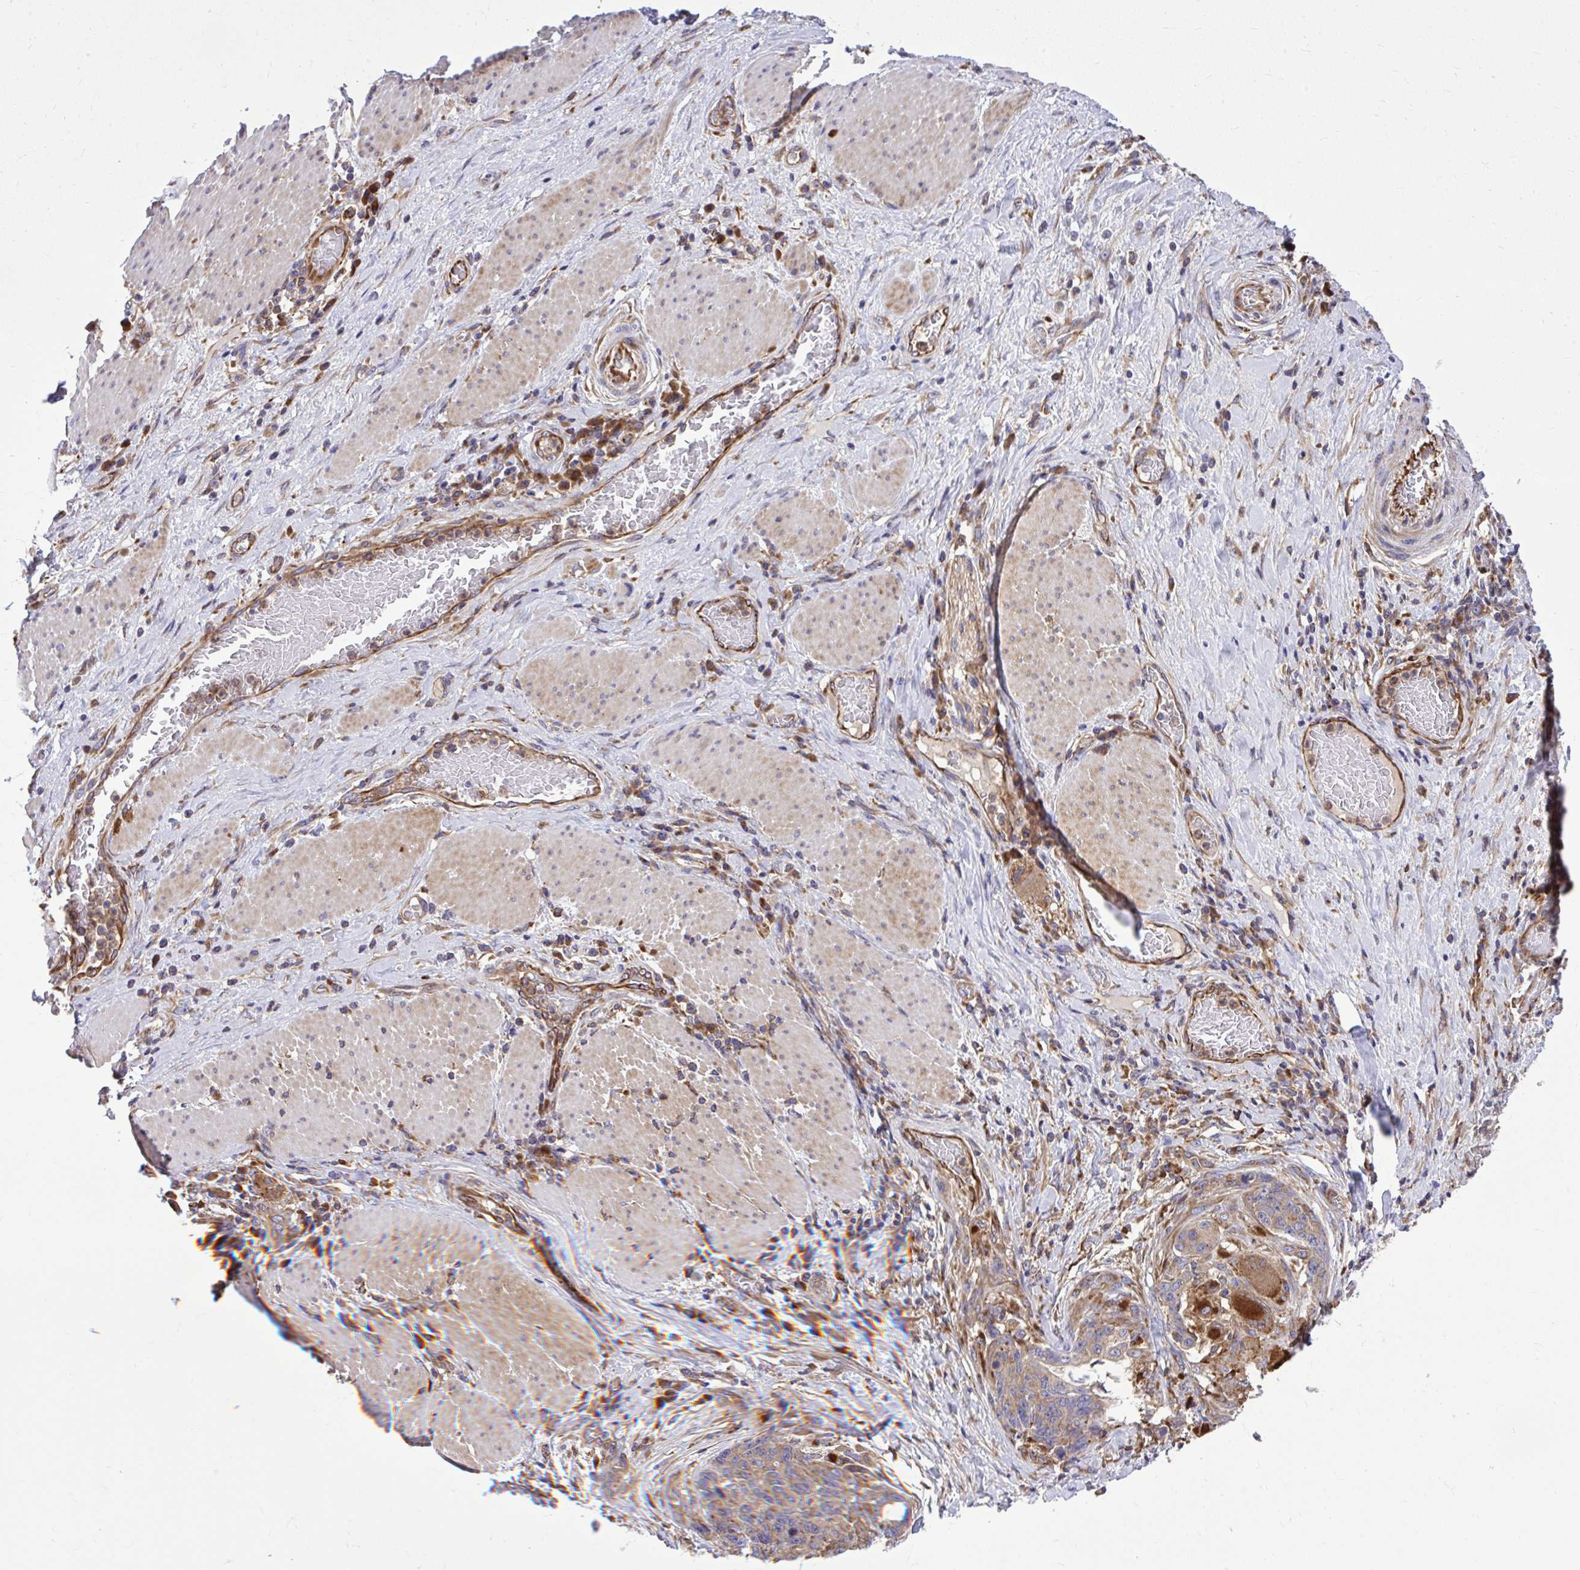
{"staining": {"intensity": "weak", "quantity": ">75%", "location": "cytoplasmic/membranous"}, "tissue": "stomach cancer", "cell_type": "Tumor cells", "image_type": "cancer", "snomed": [{"axis": "morphology", "description": "Normal tissue, NOS"}, {"axis": "morphology", "description": "Adenocarcinoma, NOS"}, {"axis": "topography", "description": "Stomach"}], "caption": "Immunohistochemical staining of human stomach adenocarcinoma reveals weak cytoplasmic/membranous protein staining in approximately >75% of tumor cells. The staining was performed using DAB to visualize the protein expression in brown, while the nuclei were stained in blue with hematoxylin (Magnification: 20x).", "gene": "PAIP2", "patient": {"sex": "female", "age": 64}}